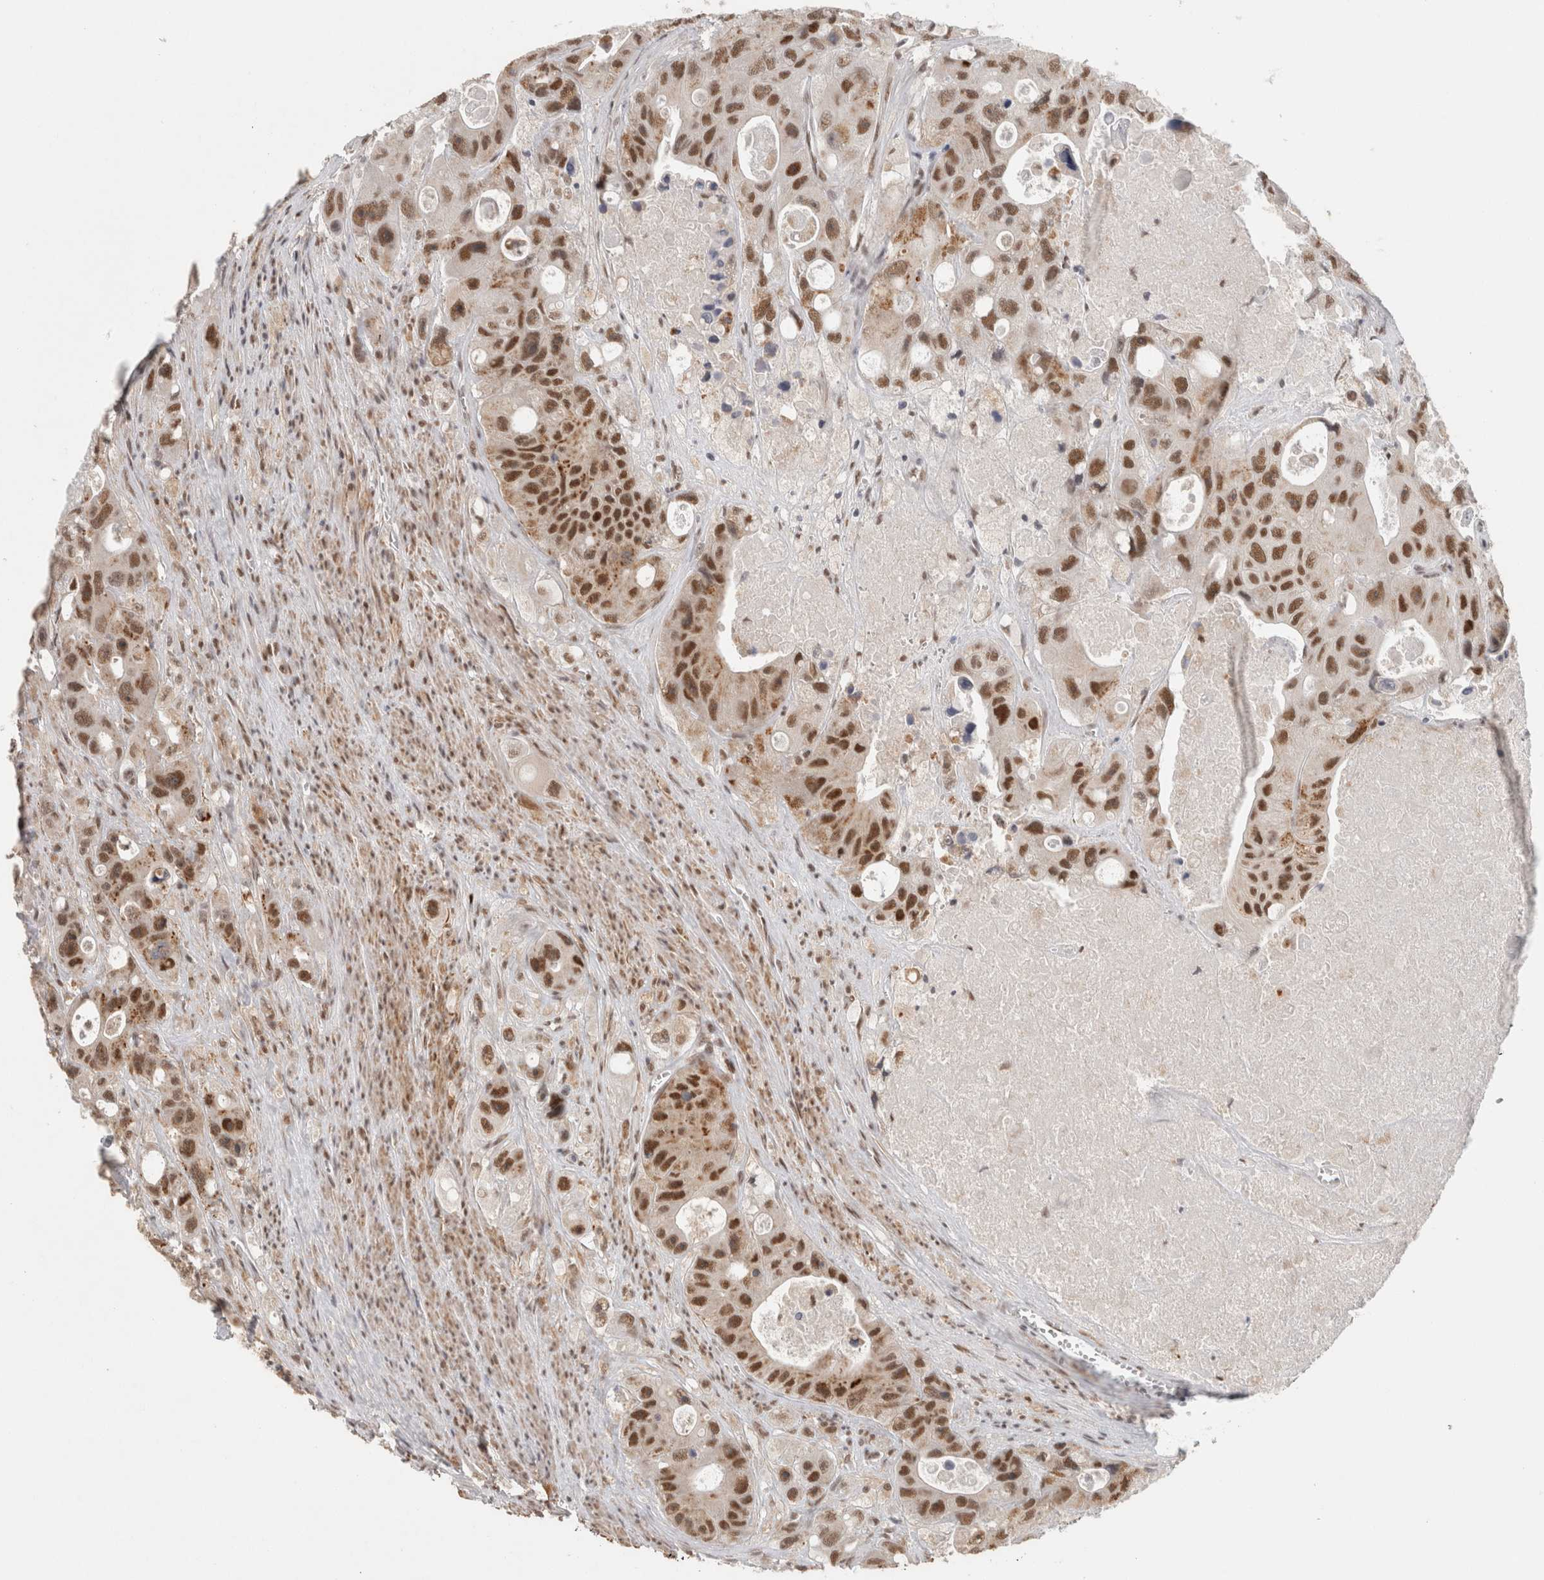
{"staining": {"intensity": "strong", "quantity": ">75%", "location": "nuclear"}, "tissue": "colorectal cancer", "cell_type": "Tumor cells", "image_type": "cancer", "snomed": [{"axis": "morphology", "description": "Adenocarcinoma, NOS"}, {"axis": "topography", "description": "Colon"}], "caption": "Immunohistochemical staining of adenocarcinoma (colorectal) reveals high levels of strong nuclear expression in approximately >75% of tumor cells.", "gene": "ZNF830", "patient": {"sex": "female", "age": 46}}